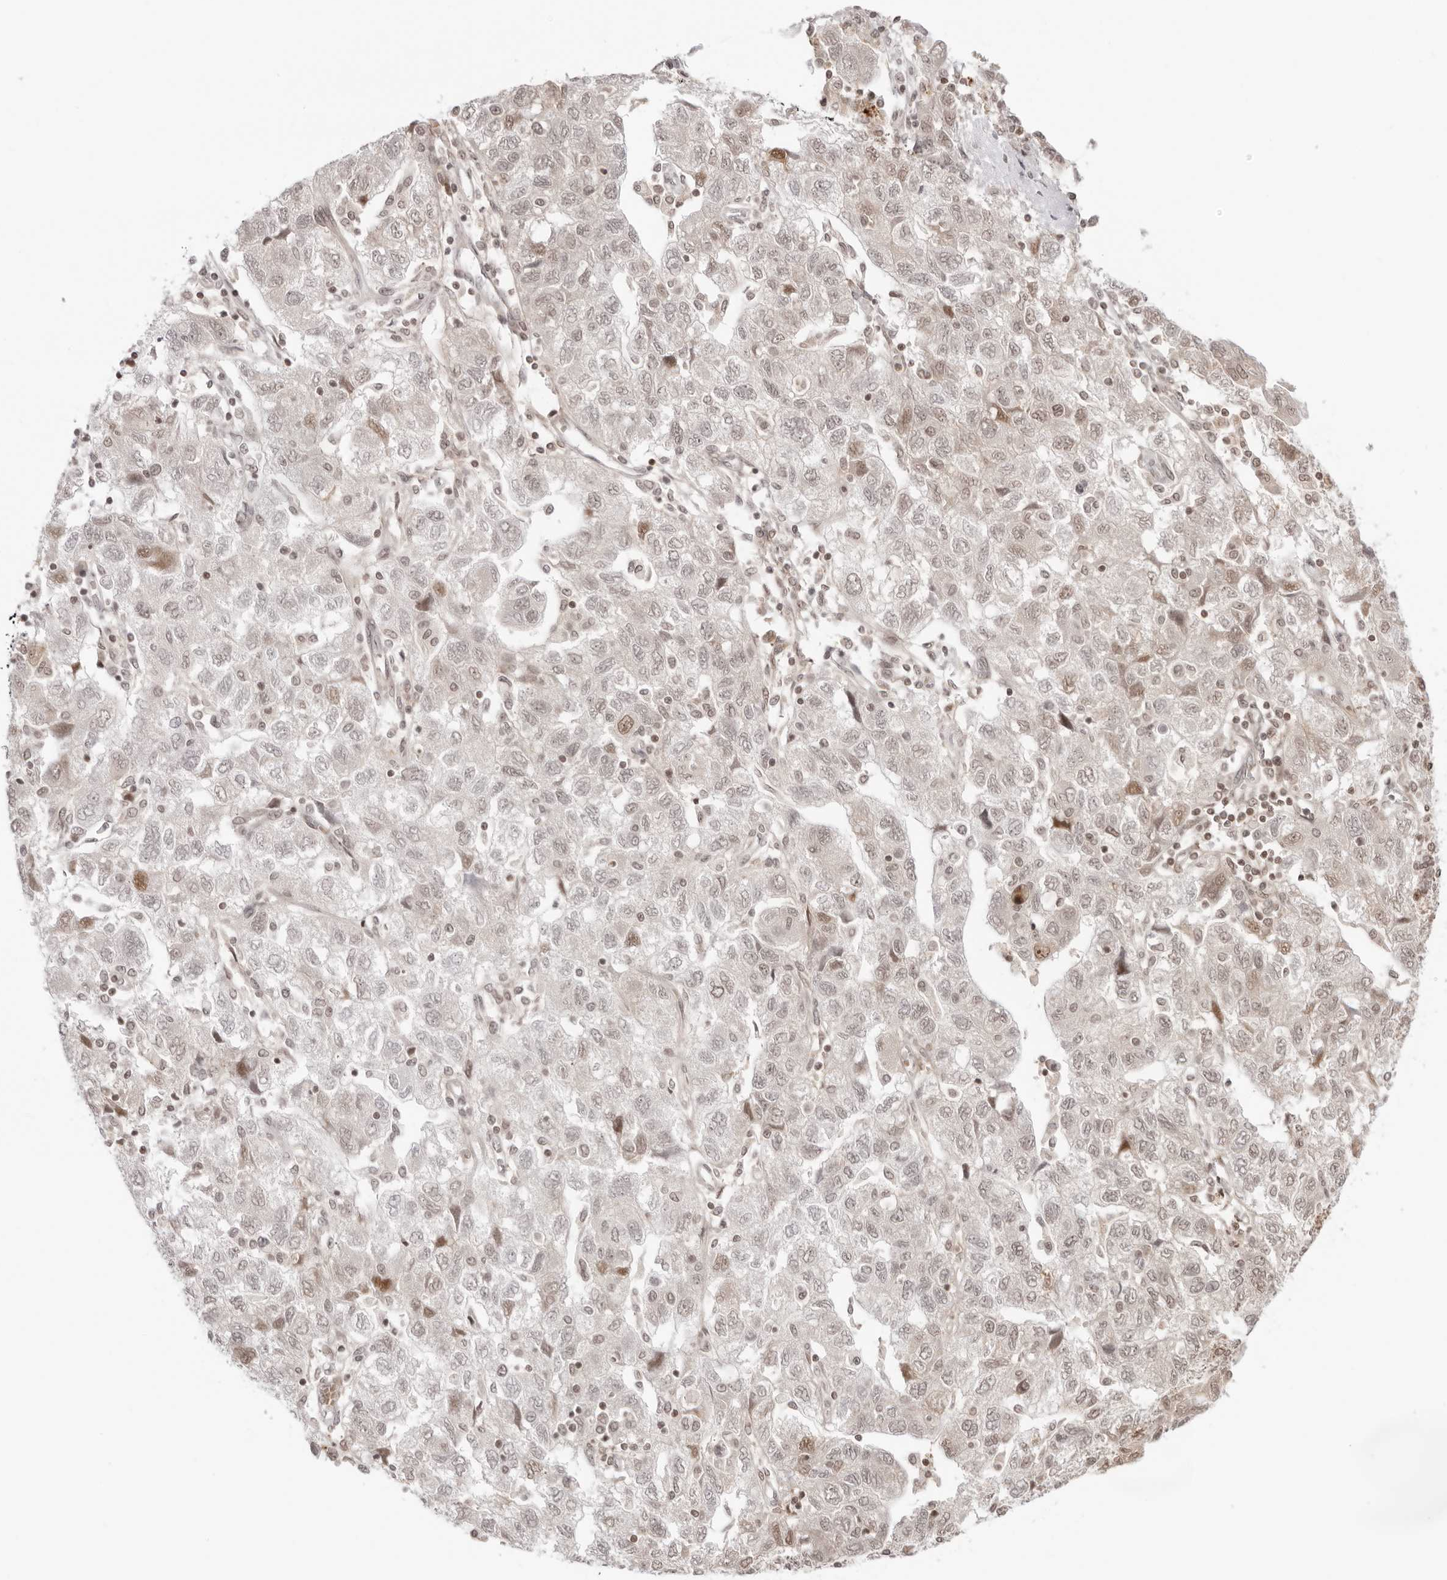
{"staining": {"intensity": "moderate", "quantity": "<25%", "location": "nuclear"}, "tissue": "ovarian cancer", "cell_type": "Tumor cells", "image_type": "cancer", "snomed": [{"axis": "morphology", "description": "Carcinoma, NOS"}, {"axis": "morphology", "description": "Cystadenocarcinoma, serous, NOS"}, {"axis": "topography", "description": "Ovary"}], "caption": "A low amount of moderate nuclear expression is present in about <25% of tumor cells in ovarian serous cystadenocarcinoma tissue.", "gene": "RNF146", "patient": {"sex": "female", "age": 69}}